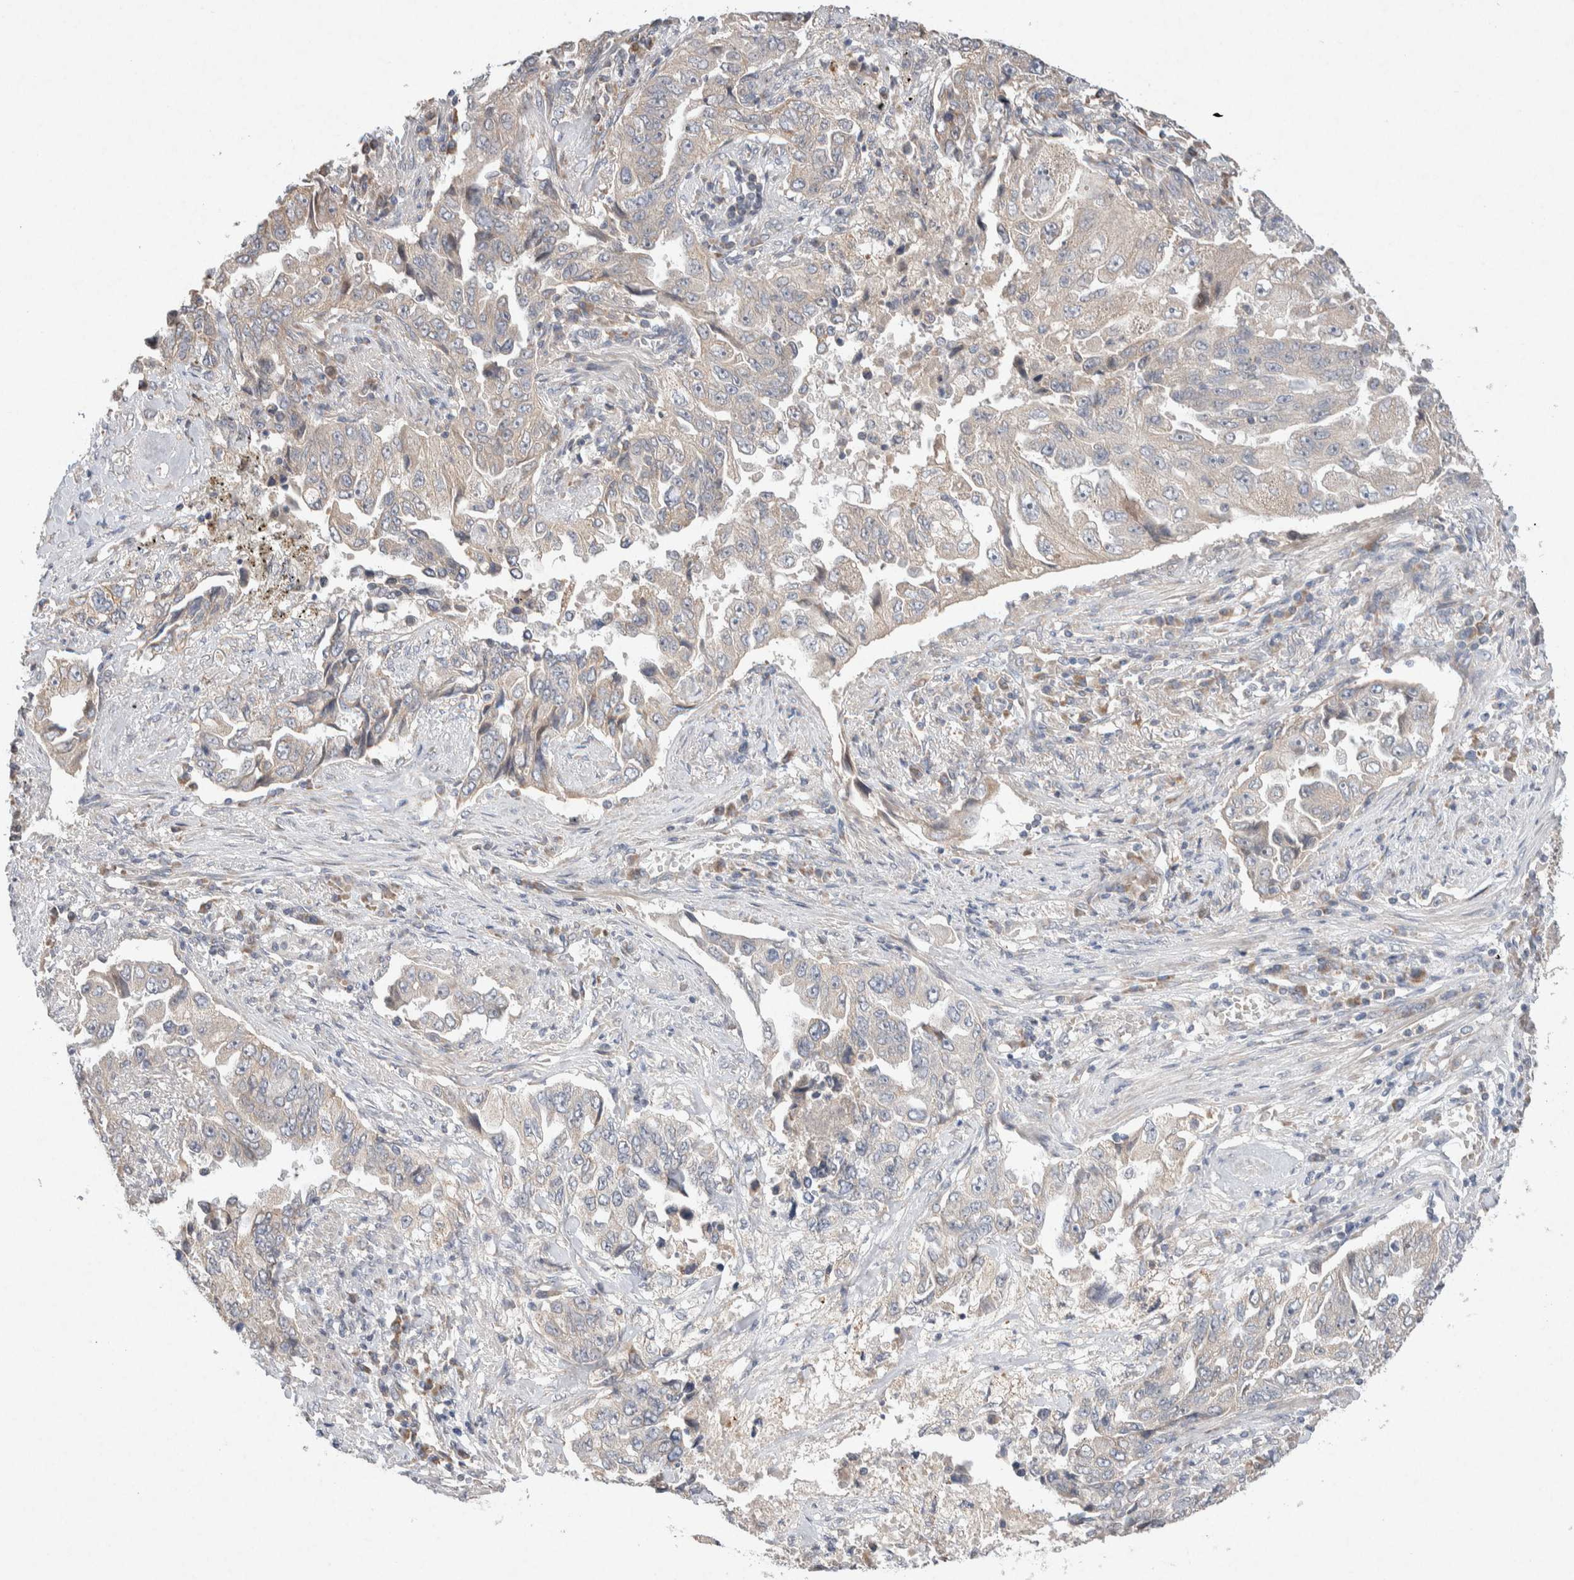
{"staining": {"intensity": "weak", "quantity": "25%-75%", "location": "cytoplasmic/membranous"}, "tissue": "lung cancer", "cell_type": "Tumor cells", "image_type": "cancer", "snomed": [{"axis": "morphology", "description": "Adenocarcinoma, NOS"}, {"axis": "topography", "description": "Lung"}], "caption": "Immunohistochemical staining of lung adenocarcinoma displays weak cytoplasmic/membranous protein positivity in approximately 25%-75% of tumor cells.", "gene": "CMTM4", "patient": {"sex": "female", "age": 51}}